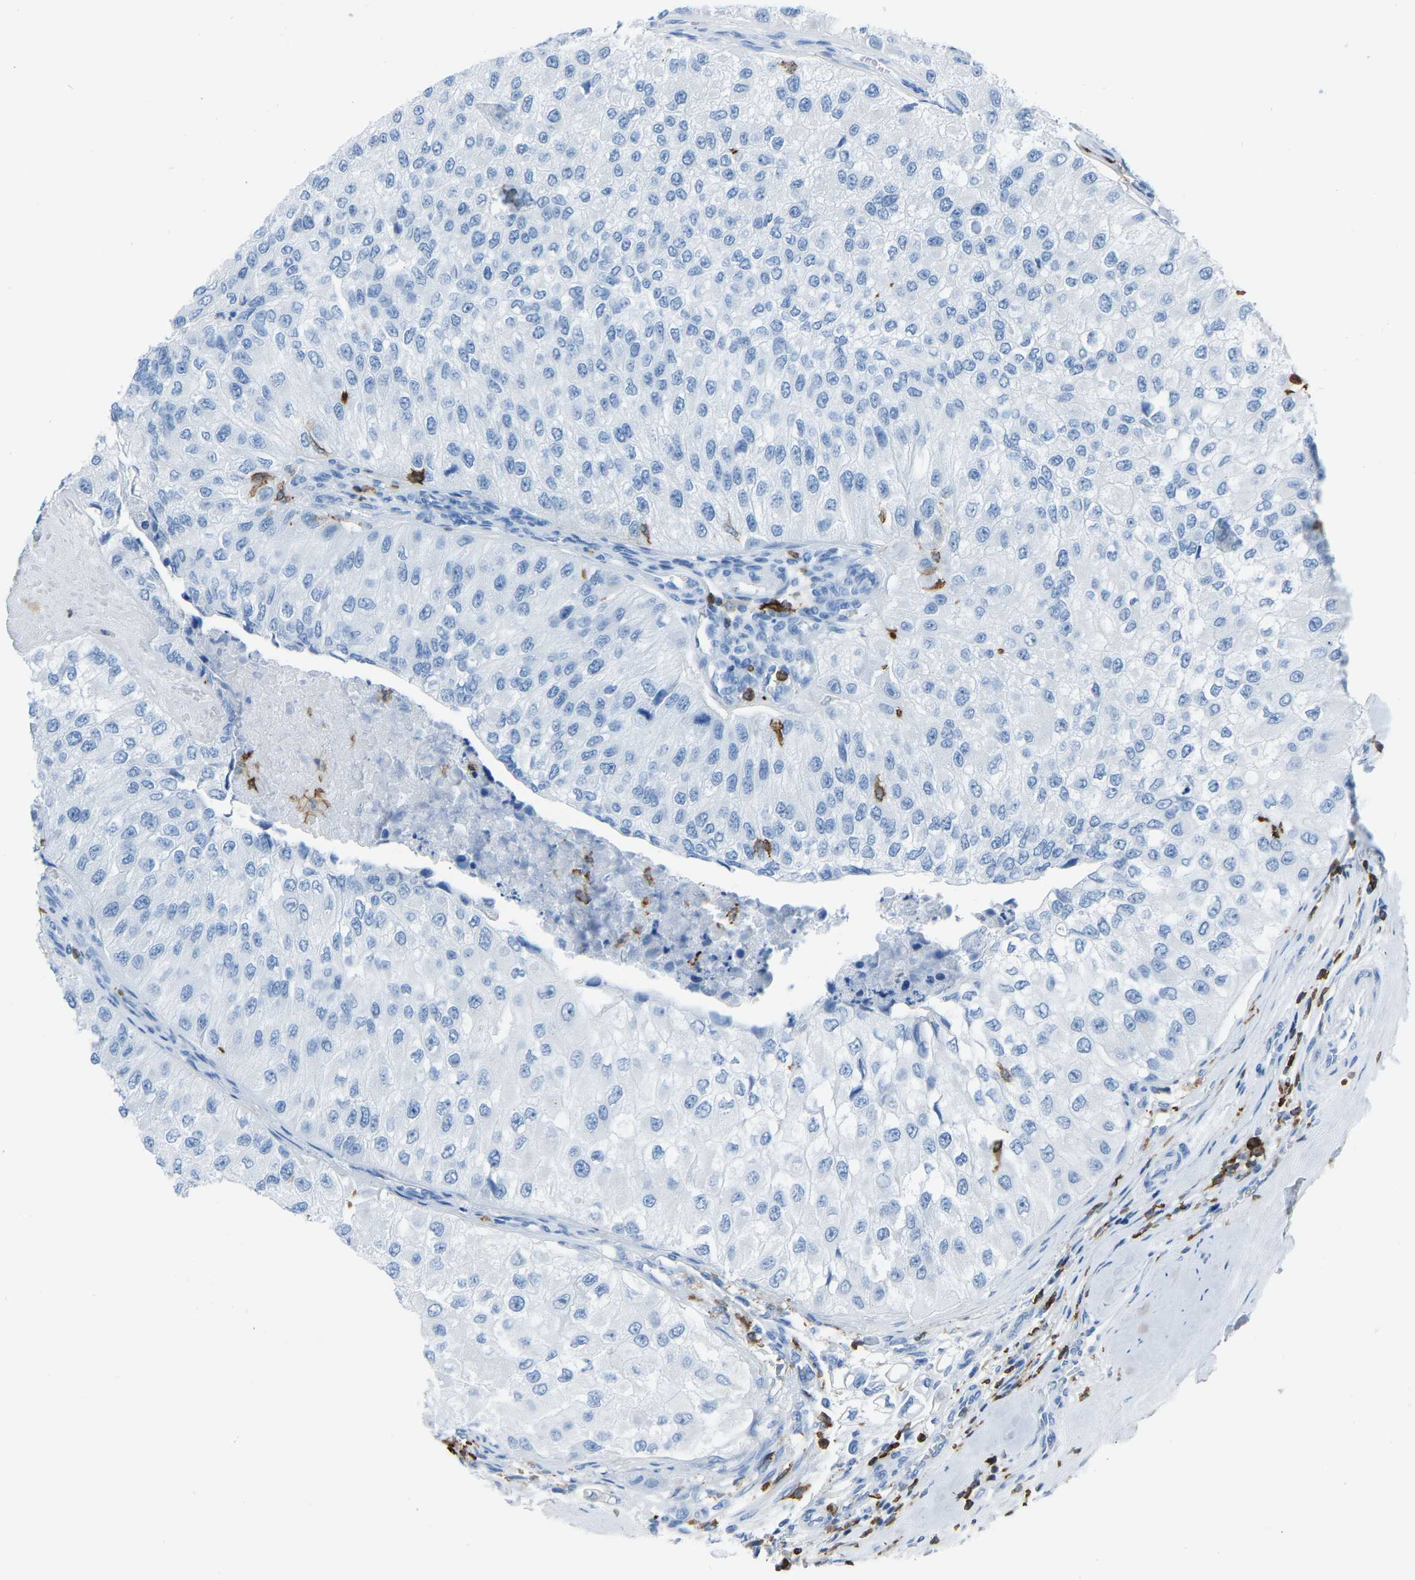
{"staining": {"intensity": "negative", "quantity": "none", "location": "none"}, "tissue": "urothelial cancer", "cell_type": "Tumor cells", "image_type": "cancer", "snomed": [{"axis": "morphology", "description": "Urothelial carcinoma, High grade"}, {"axis": "topography", "description": "Kidney"}, {"axis": "topography", "description": "Urinary bladder"}], "caption": "There is no significant staining in tumor cells of urothelial carcinoma (high-grade).", "gene": "LSP1", "patient": {"sex": "male", "age": 77}}